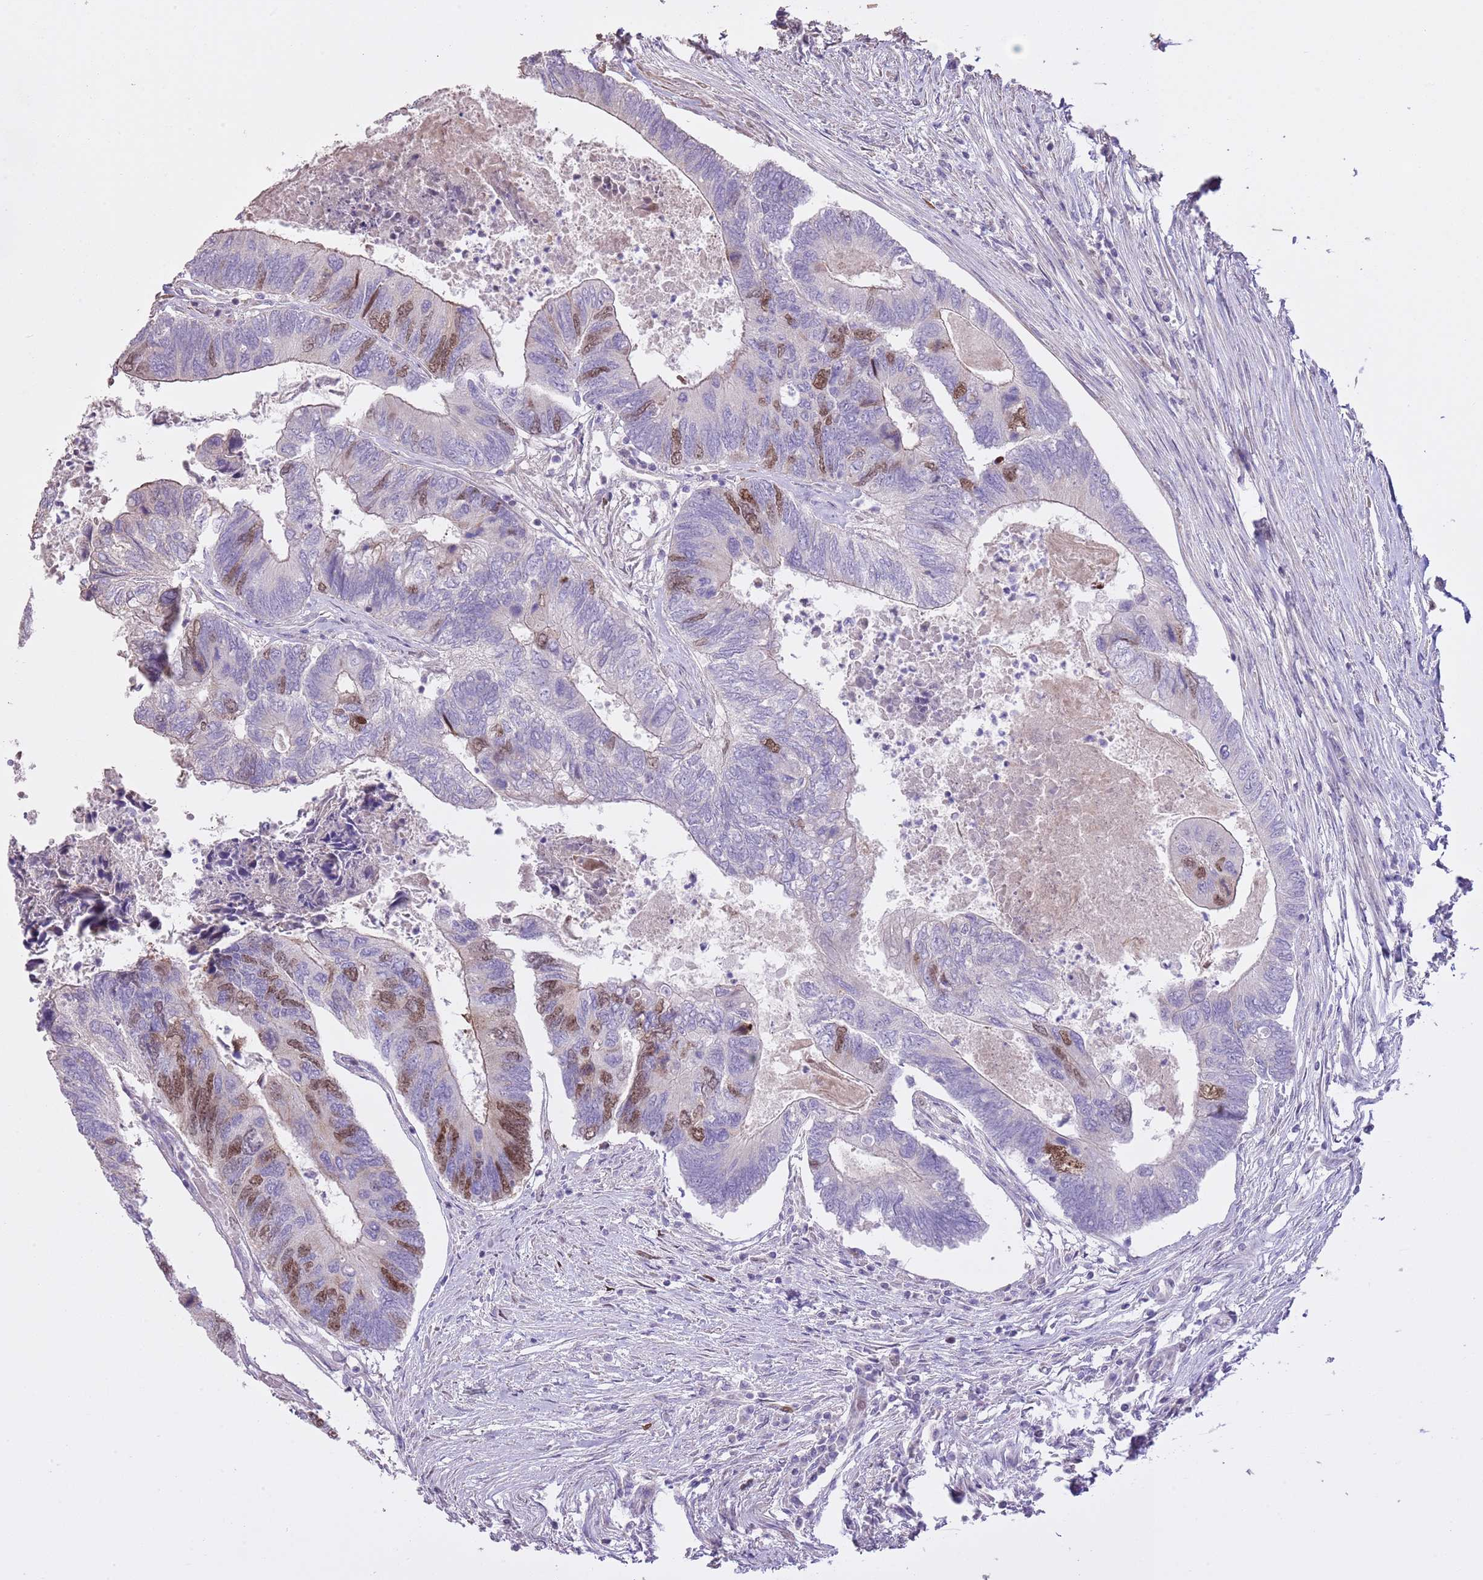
{"staining": {"intensity": "moderate", "quantity": "25%-75%", "location": "nuclear"}, "tissue": "colorectal cancer", "cell_type": "Tumor cells", "image_type": "cancer", "snomed": [{"axis": "morphology", "description": "Adenocarcinoma, NOS"}, {"axis": "topography", "description": "Colon"}], "caption": "DAB immunohistochemical staining of human adenocarcinoma (colorectal) displays moderate nuclear protein positivity in approximately 25%-75% of tumor cells. (DAB IHC with brightfield microscopy, high magnification).", "gene": "GMNN", "patient": {"sex": "female", "age": 67}}